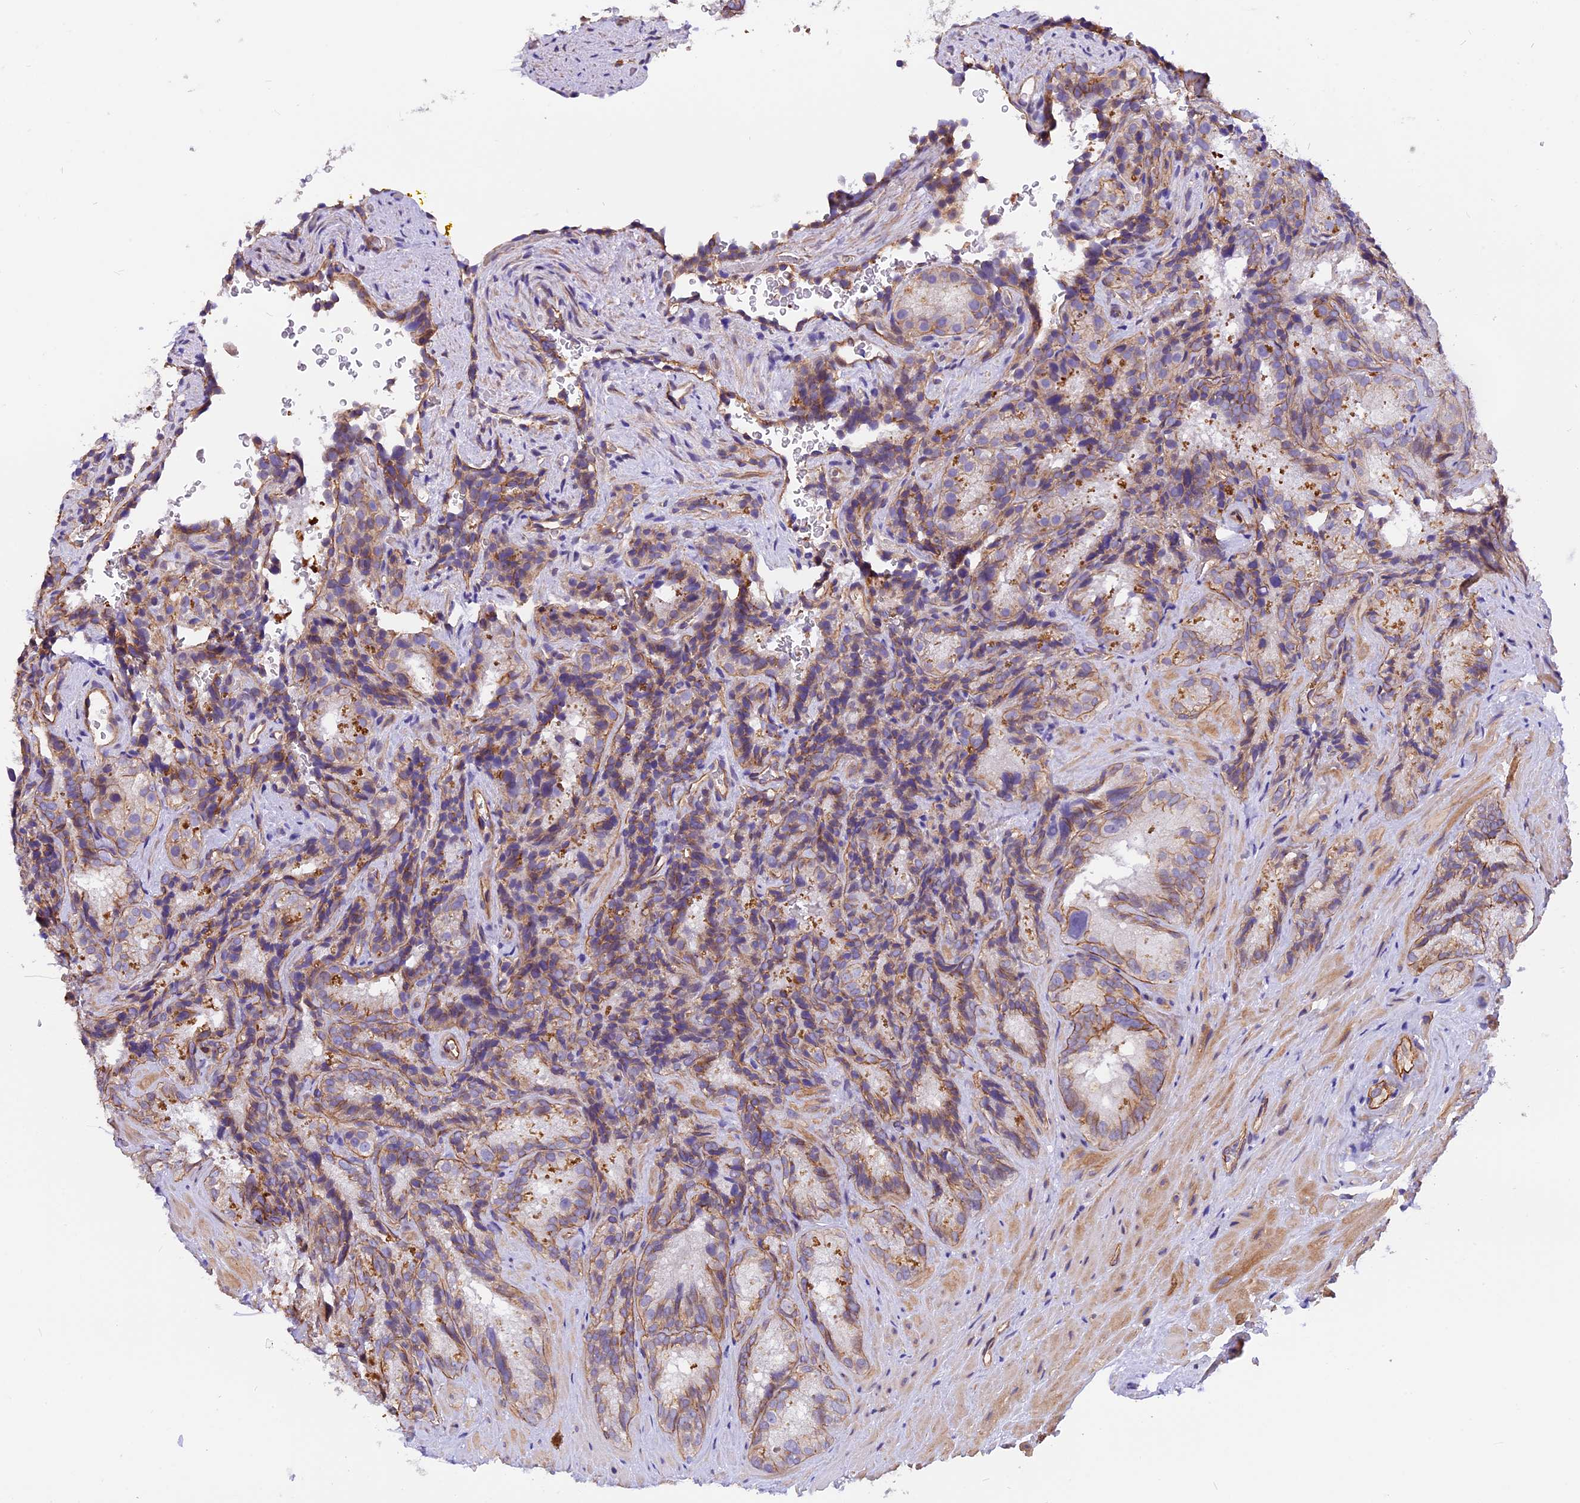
{"staining": {"intensity": "weak", "quantity": ">75%", "location": "cytoplasmic/membranous"}, "tissue": "seminal vesicle", "cell_type": "Glandular cells", "image_type": "normal", "snomed": [{"axis": "morphology", "description": "Normal tissue, NOS"}, {"axis": "topography", "description": "Seminal veicle"}], "caption": "High-power microscopy captured an immunohistochemistry histopathology image of unremarkable seminal vesicle, revealing weak cytoplasmic/membranous positivity in approximately >75% of glandular cells. The staining was performed using DAB to visualize the protein expression in brown, while the nuclei were stained in blue with hematoxylin (Magnification: 20x).", "gene": "MED20", "patient": {"sex": "male", "age": 58}}